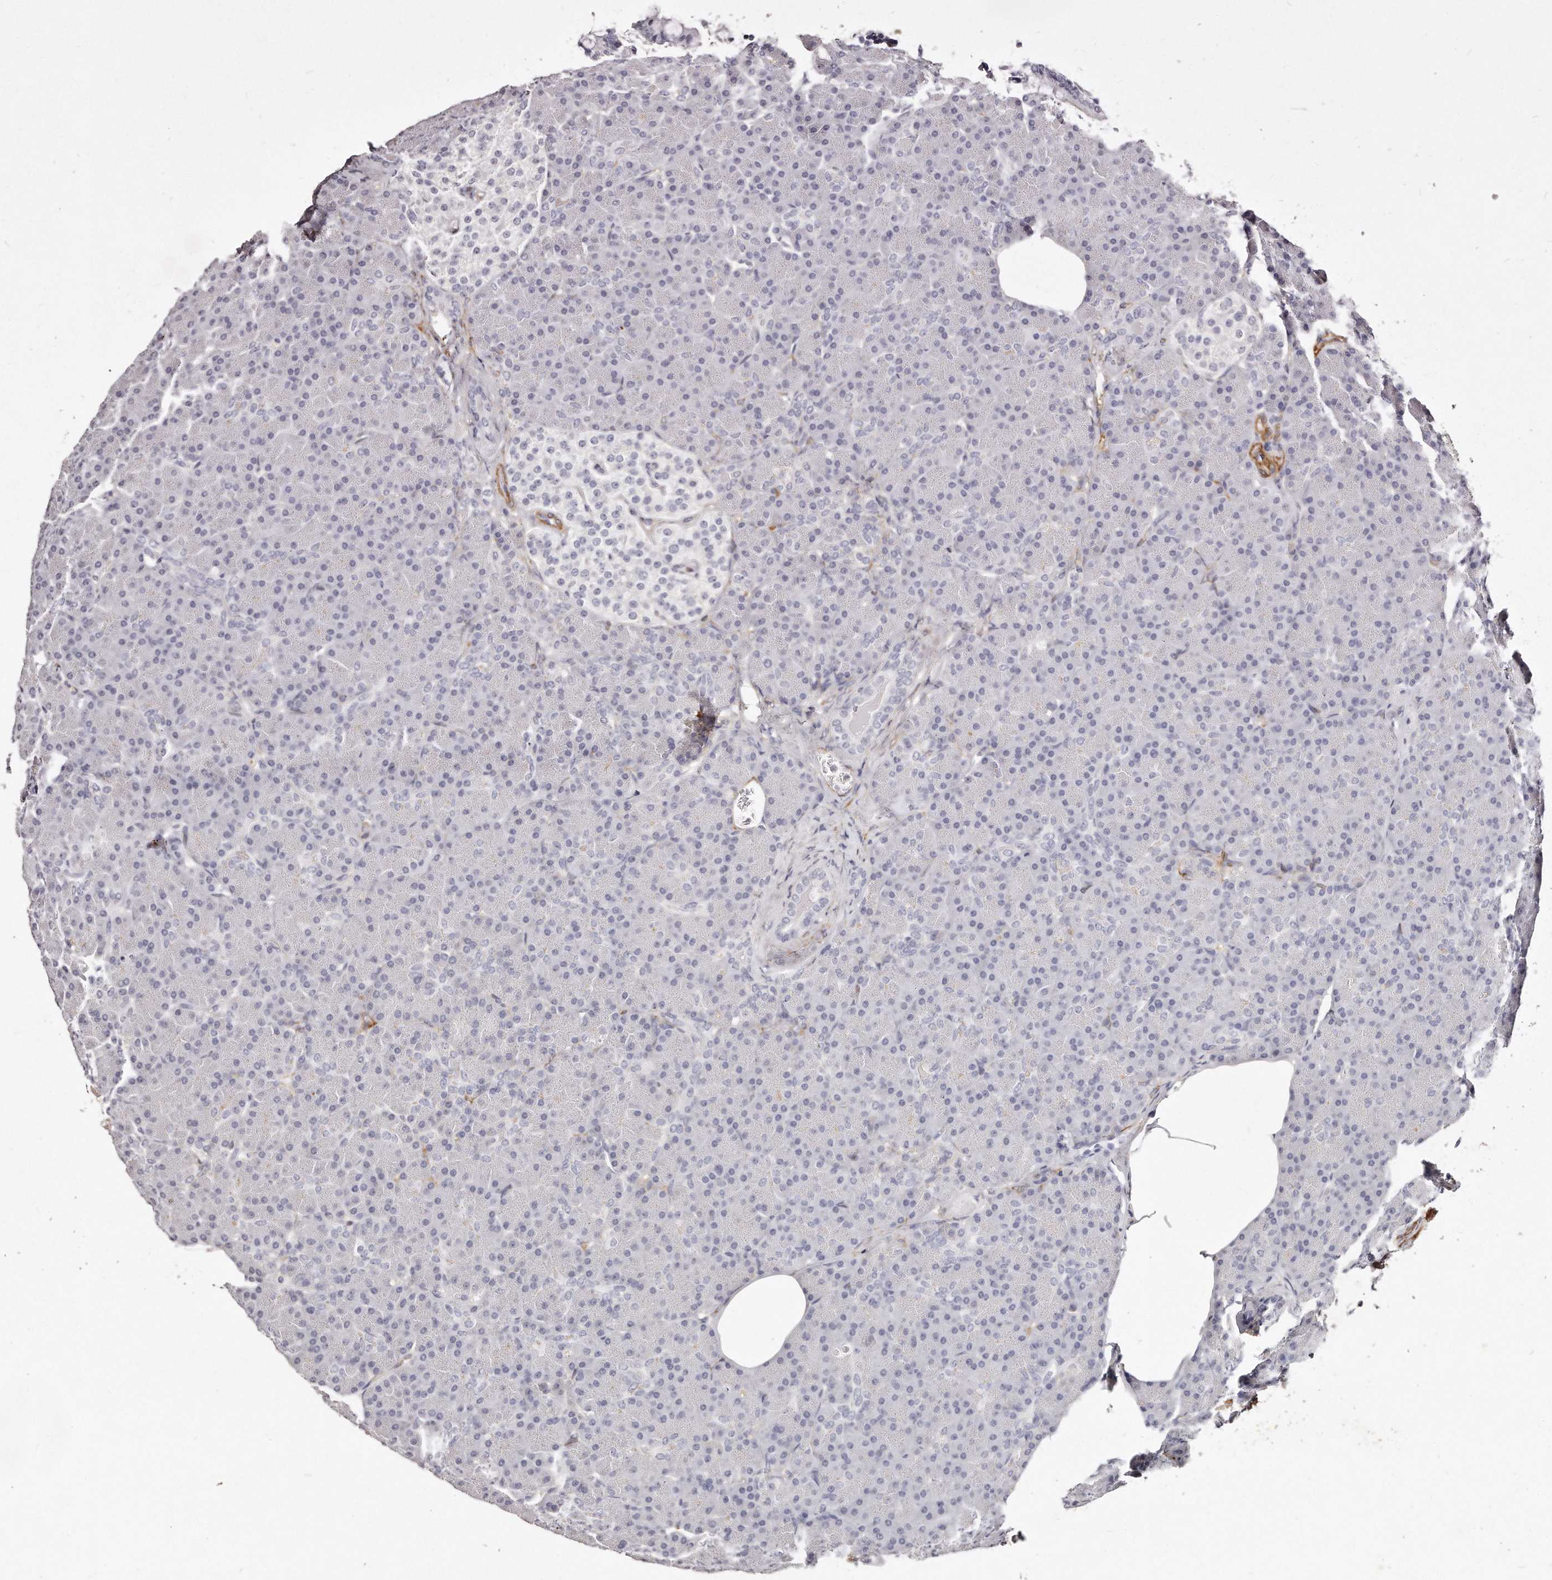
{"staining": {"intensity": "negative", "quantity": "none", "location": "none"}, "tissue": "pancreas", "cell_type": "Exocrine glandular cells", "image_type": "normal", "snomed": [{"axis": "morphology", "description": "Normal tissue, NOS"}, {"axis": "topography", "description": "Pancreas"}], "caption": "Immunohistochemistry photomicrograph of unremarkable pancreas: human pancreas stained with DAB (3,3'-diaminobenzidine) demonstrates no significant protein positivity in exocrine glandular cells.", "gene": "LMOD1", "patient": {"sex": "female", "age": 43}}